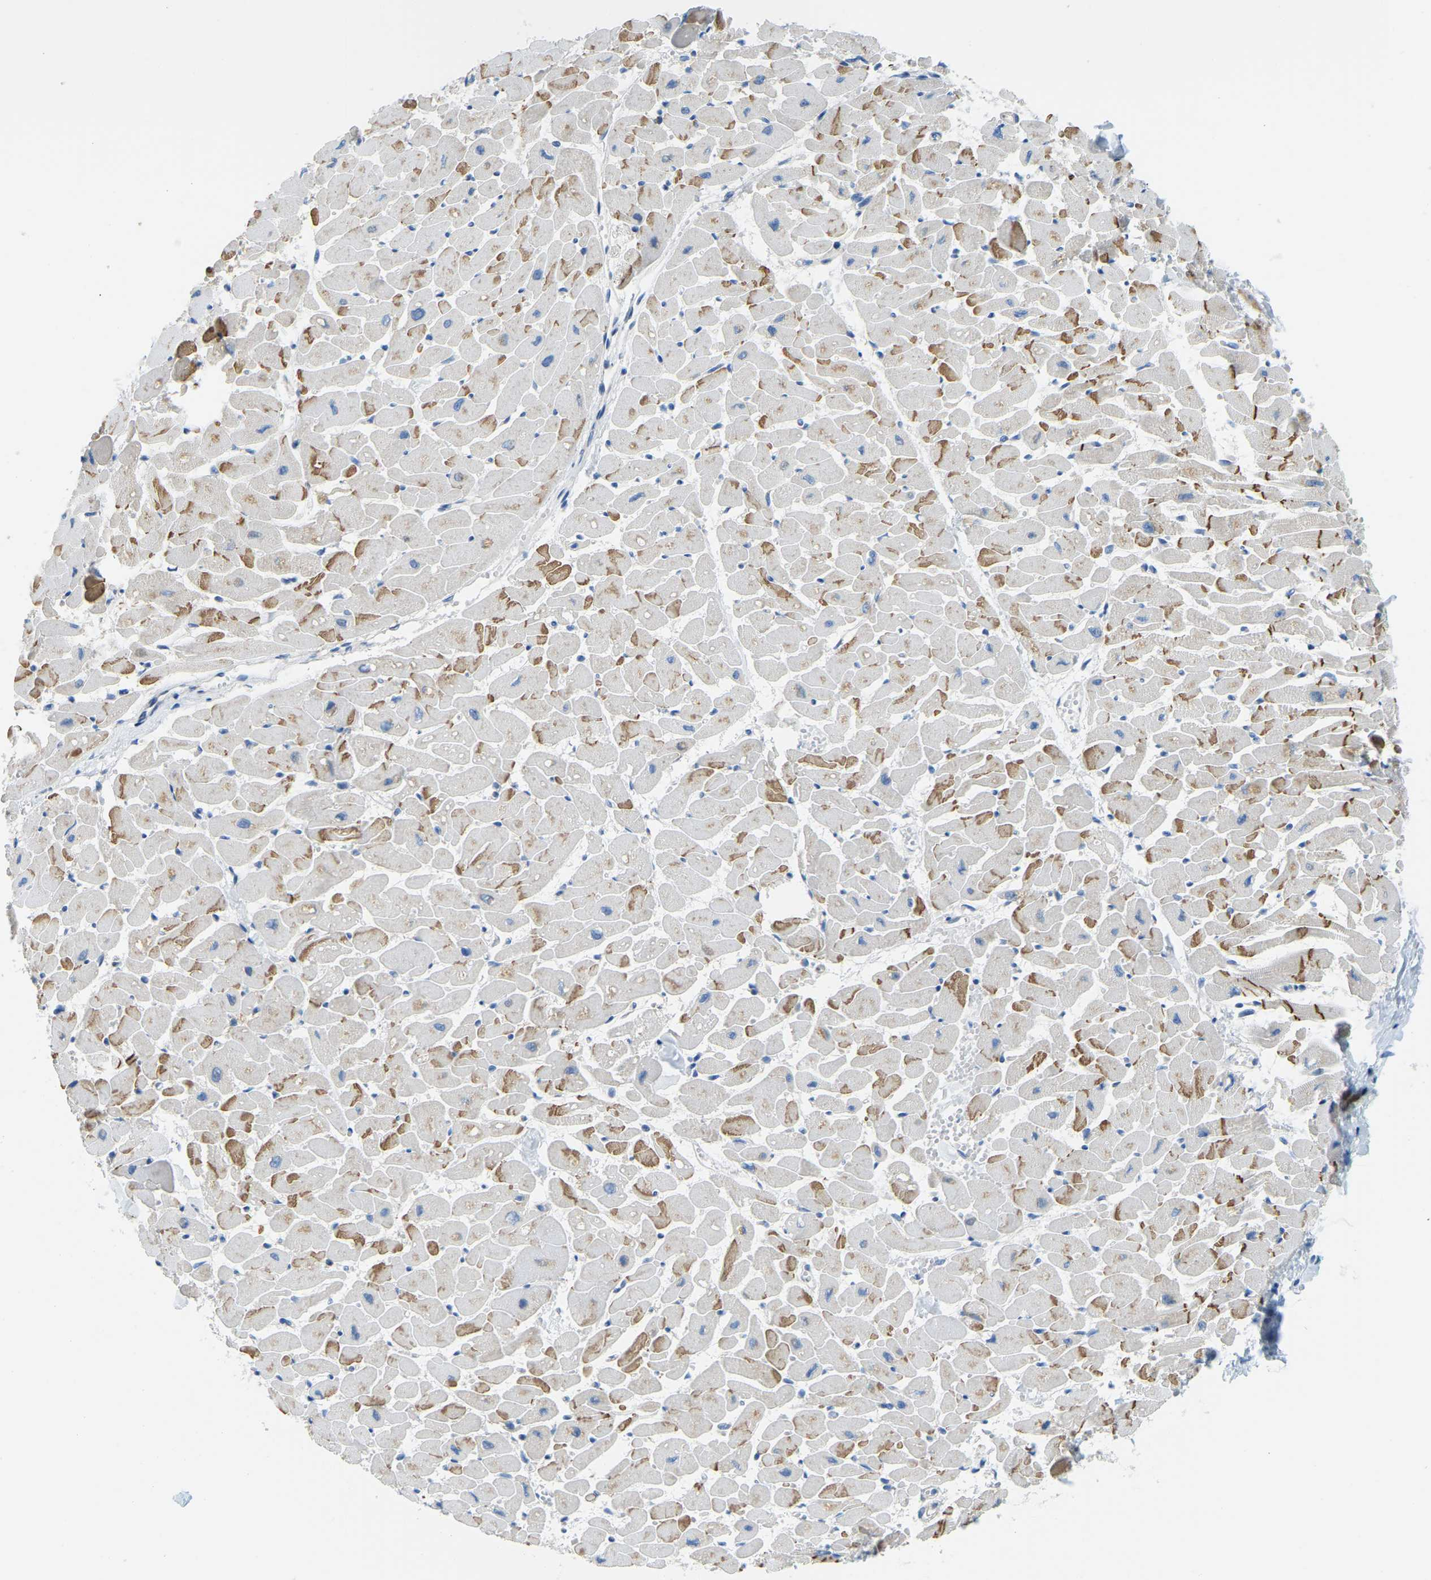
{"staining": {"intensity": "moderate", "quantity": ">75%", "location": "cytoplasmic/membranous"}, "tissue": "heart muscle", "cell_type": "Cardiomyocytes", "image_type": "normal", "snomed": [{"axis": "morphology", "description": "Normal tissue, NOS"}, {"axis": "topography", "description": "Heart"}], "caption": "Moderate cytoplasmic/membranous positivity is appreciated in about >75% of cardiomyocytes in benign heart muscle.", "gene": "GDA", "patient": {"sex": "female", "age": 19}}